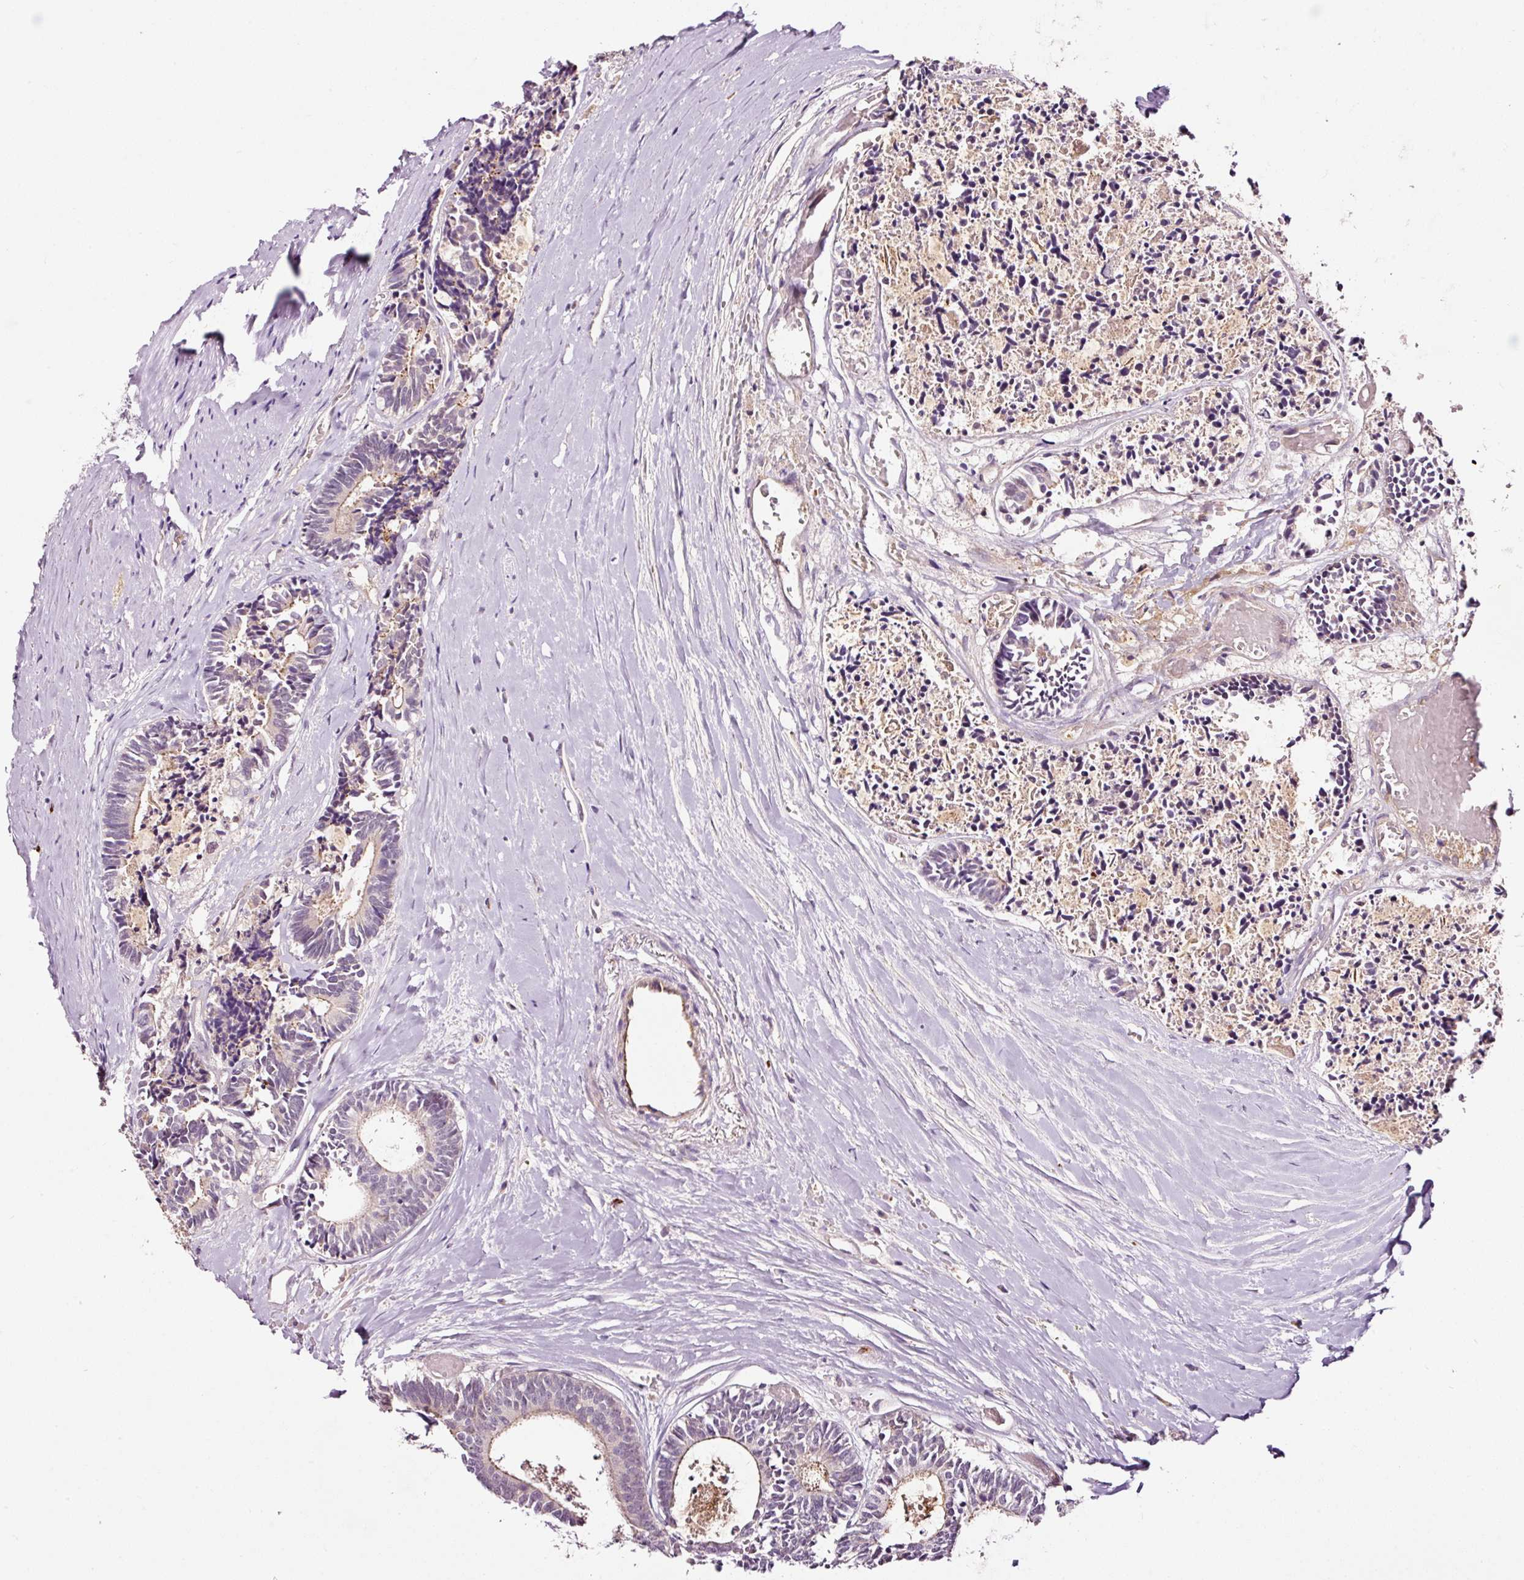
{"staining": {"intensity": "negative", "quantity": "none", "location": "none"}, "tissue": "colorectal cancer", "cell_type": "Tumor cells", "image_type": "cancer", "snomed": [{"axis": "morphology", "description": "Adenocarcinoma, NOS"}, {"axis": "topography", "description": "Colon"}, {"axis": "topography", "description": "Rectum"}], "caption": "The histopathology image reveals no staining of tumor cells in colorectal cancer (adenocarcinoma).", "gene": "ABCB4", "patient": {"sex": "male", "age": 57}}